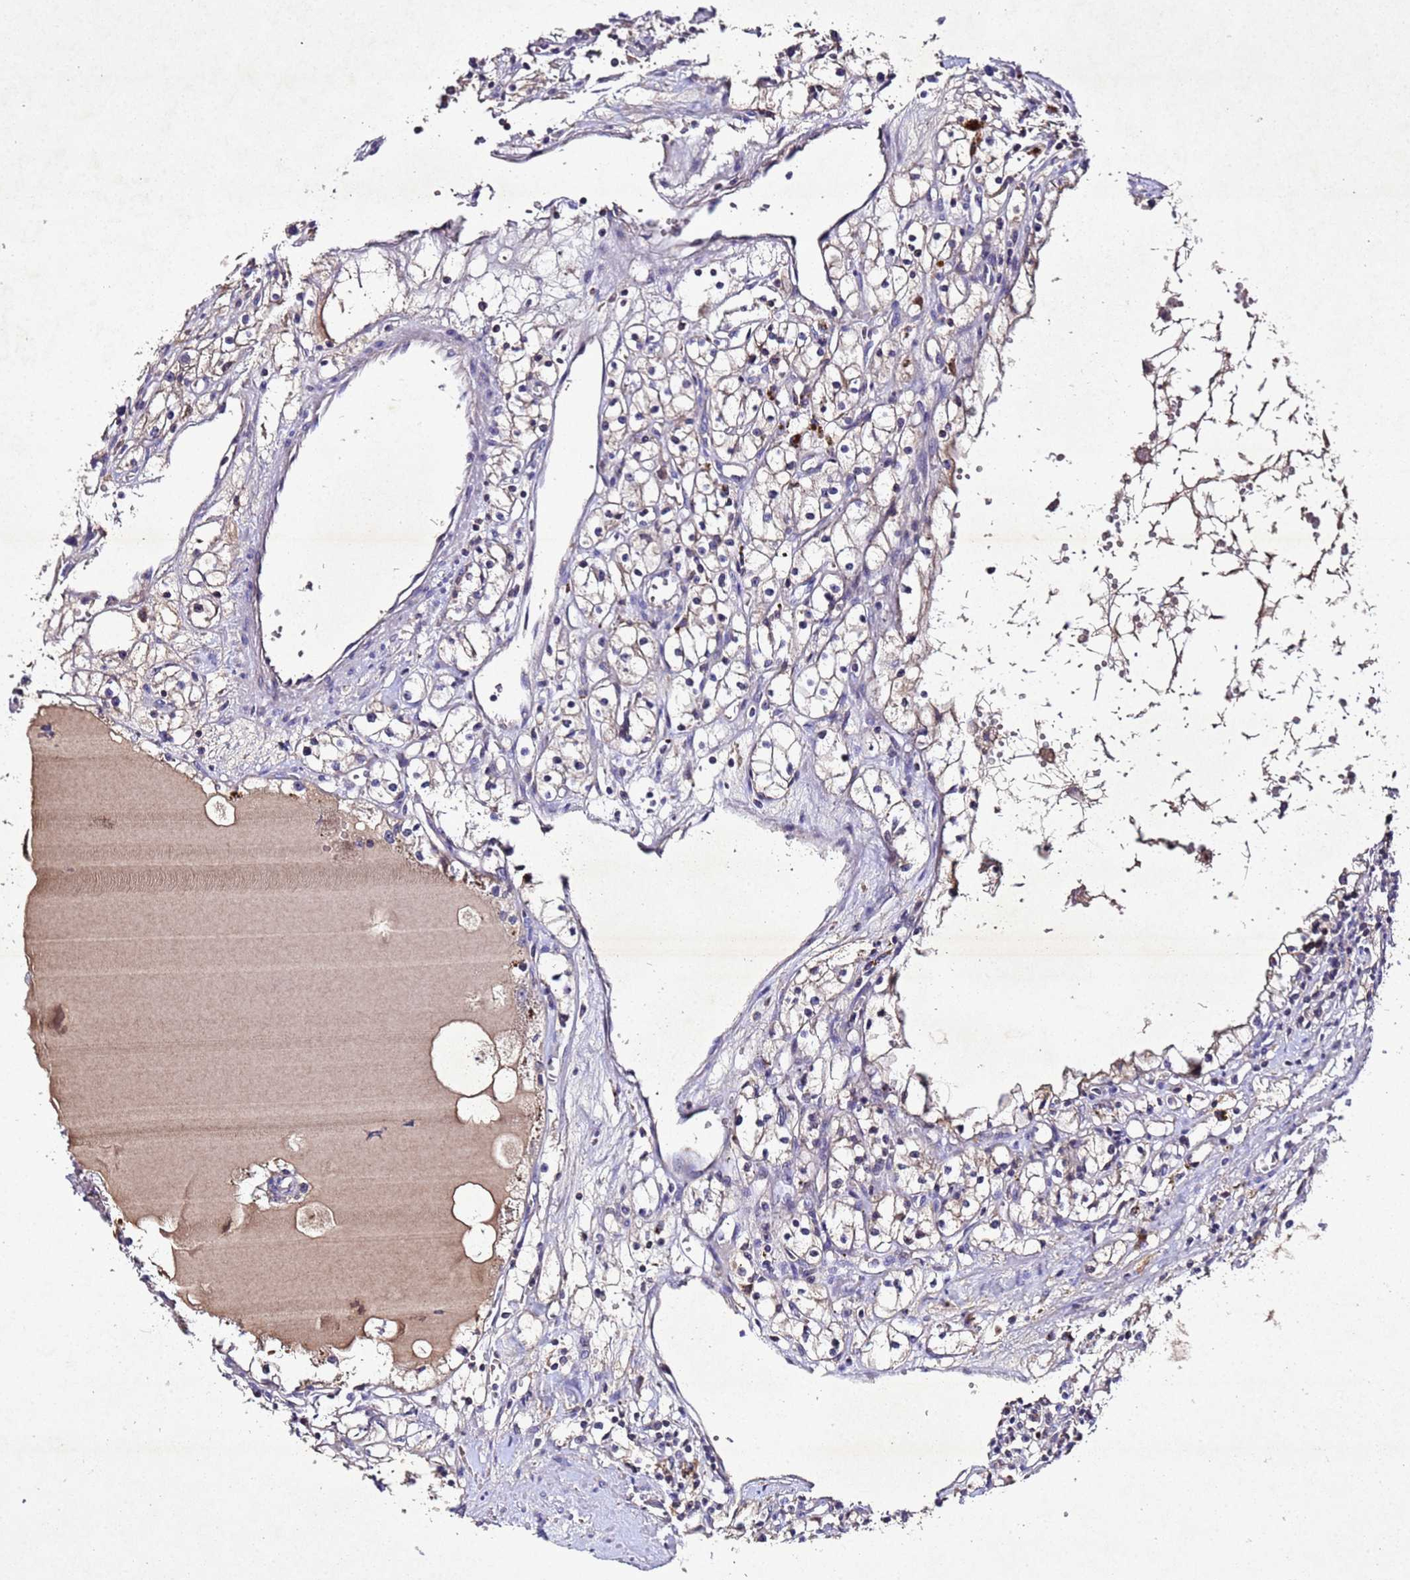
{"staining": {"intensity": "negative", "quantity": "none", "location": "none"}, "tissue": "renal cancer", "cell_type": "Tumor cells", "image_type": "cancer", "snomed": [{"axis": "morphology", "description": "Adenocarcinoma, NOS"}, {"axis": "topography", "description": "Kidney"}], "caption": "The IHC micrograph has no significant staining in tumor cells of adenocarcinoma (renal) tissue. The staining was performed using DAB to visualize the protein expression in brown, while the nuclei were stained in blue with hematoxylin (Magnification: 20x).", "gene": "SV2B", "patient": {"sex": "male", "age": 56}}